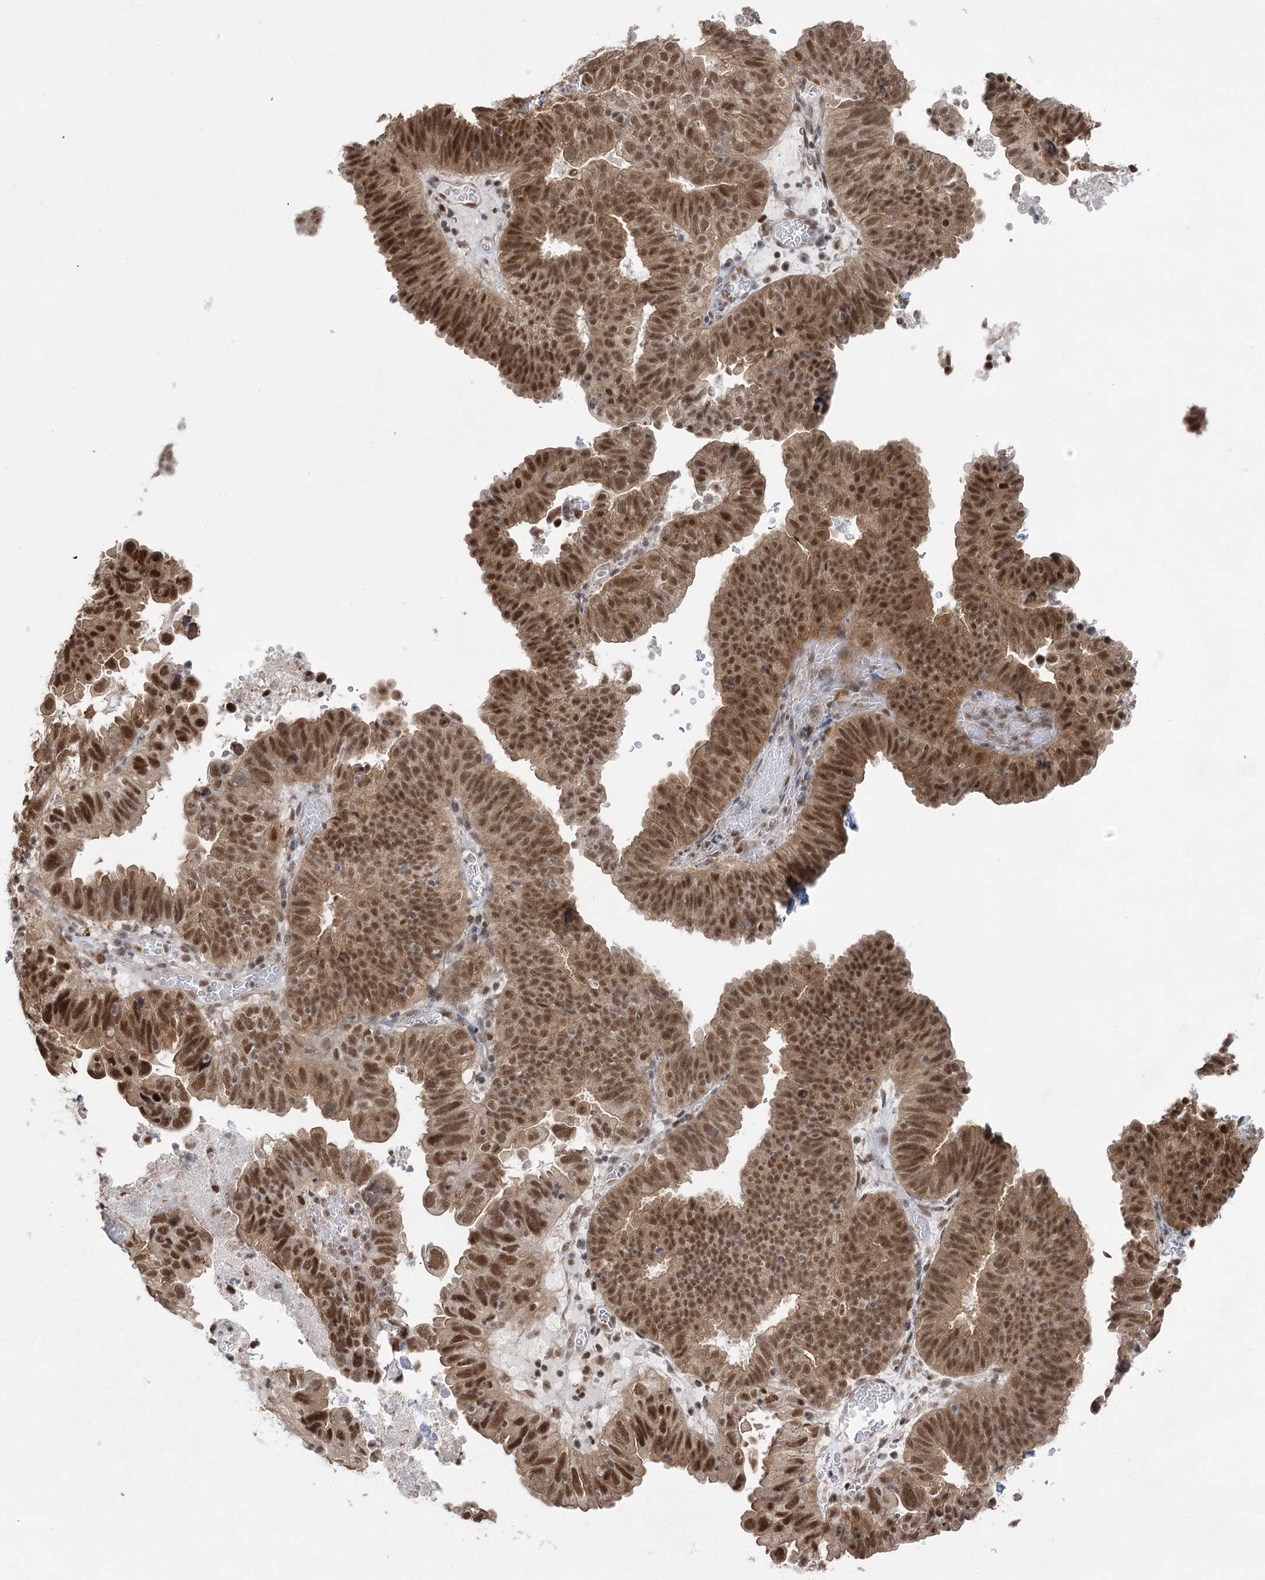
{"staining": {"intensity": "moderate", "quantity": ">75%", "location": "nuclear"}, "tissue": "endometrial cancer", "cell_type": "Tumor cells", "image_type": "cancer", "snomed": [{"axis": "morphology", "description": "Adenocarcinoma, NOS"}, {"axis": "topography", "description": "Uterus"}], "caption": "A photomicrograph of human endometrial cancer stained for a protein demonstrates moderate nuclear brown staining in tumor cells. (DAB (3,3'-diaminobenzidine) IHC with brightfield microscopy, high magnification).", "gene": "ZCCHC8", "patient": {"sex": "female", "age": 77}}